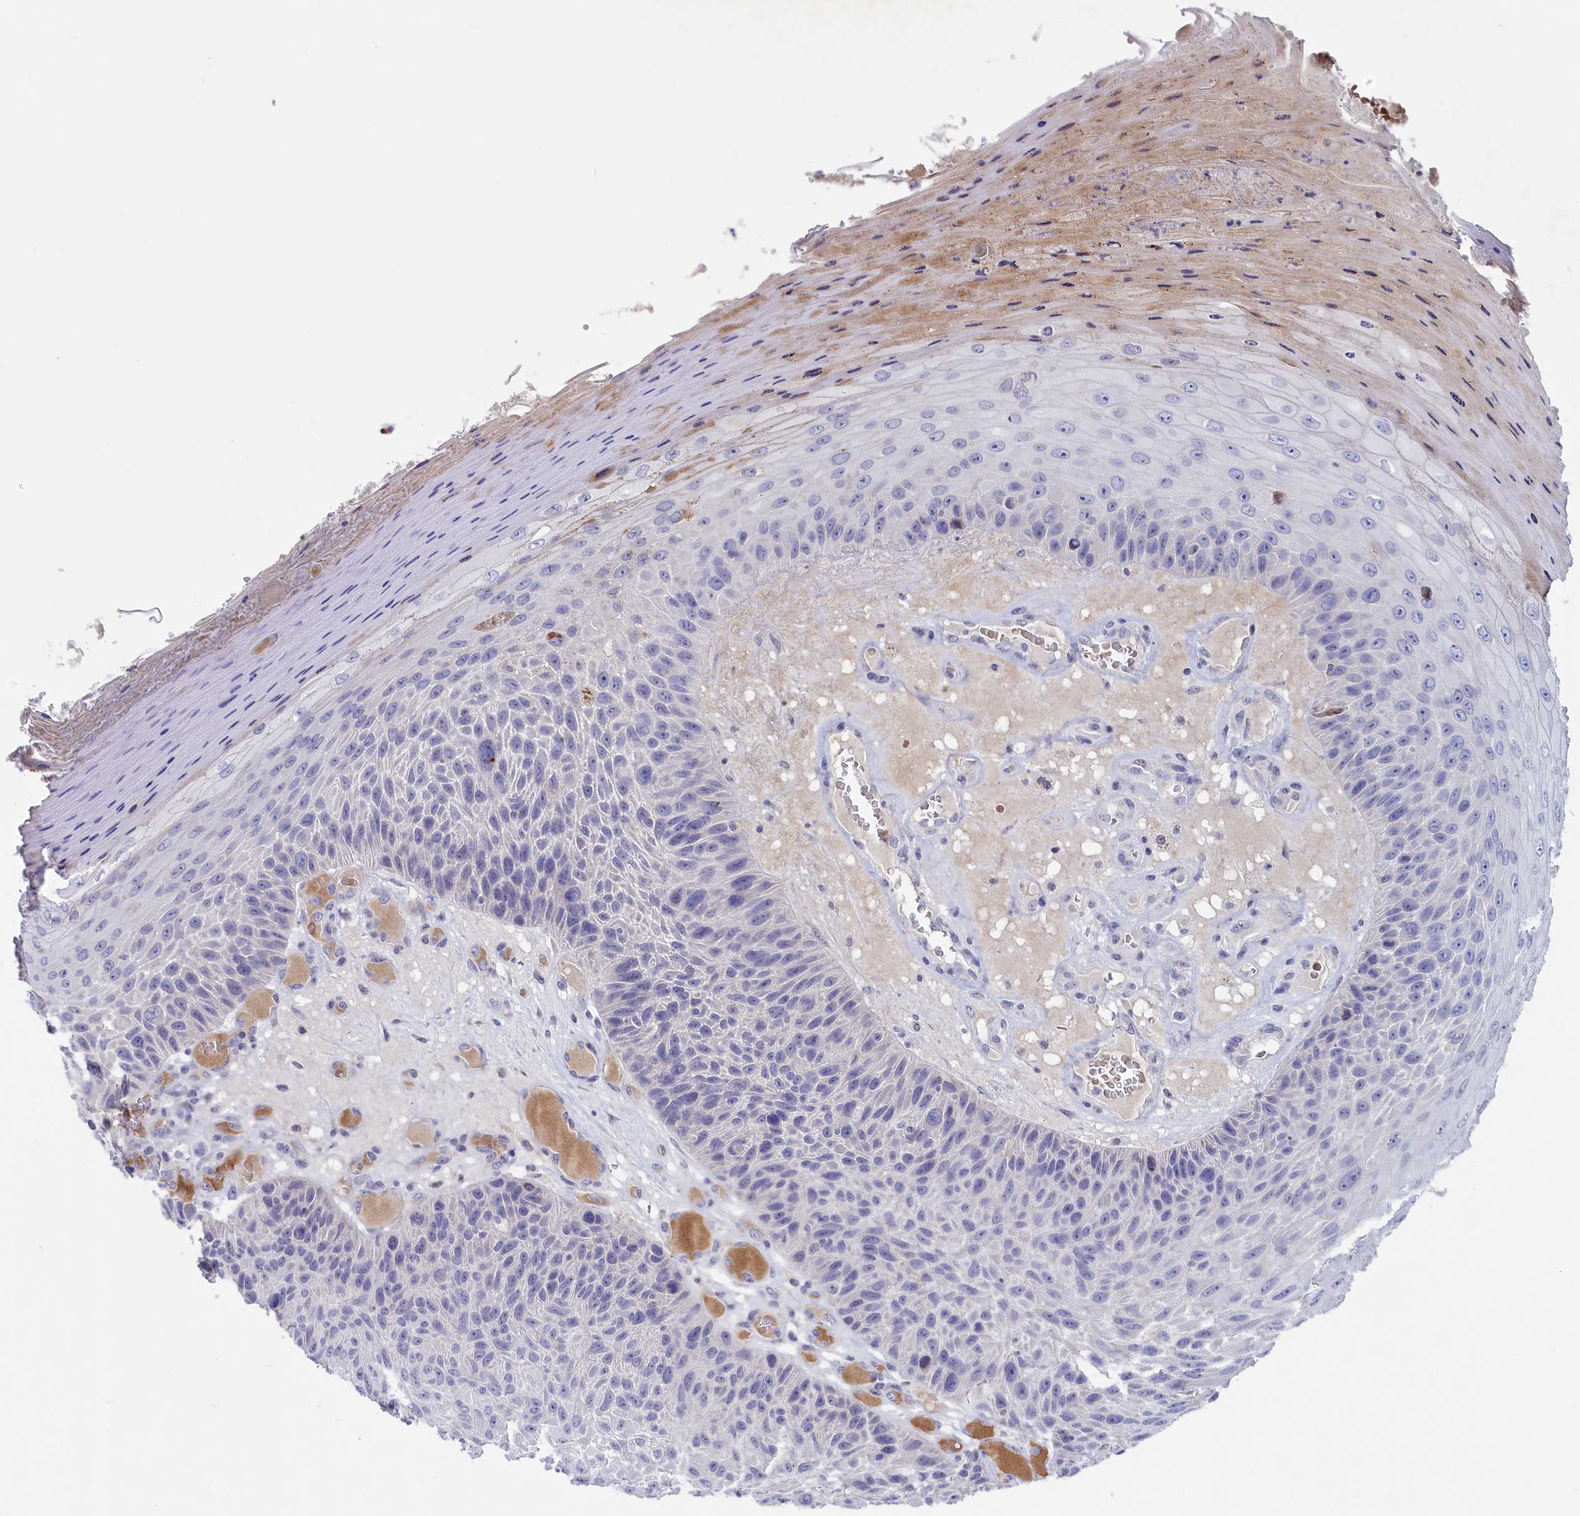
{"staining": {"intensity": "negative", "quantity": "none", "location": "none"}, "tissue": "skin cancer", "cell_type": "Tumor cells", "image_type": "cancer", "snomed": [{"axis": "morphology", "description": "Squamous cell carcinoma, NOS"}, {"axis": "topography", "description": "Skin"}], "caption": "Tumor cells show no significant expression in skin squamous cell carcinoma.", "gene": "HYKK", "patient": {"sex": "female", "age": 88}}